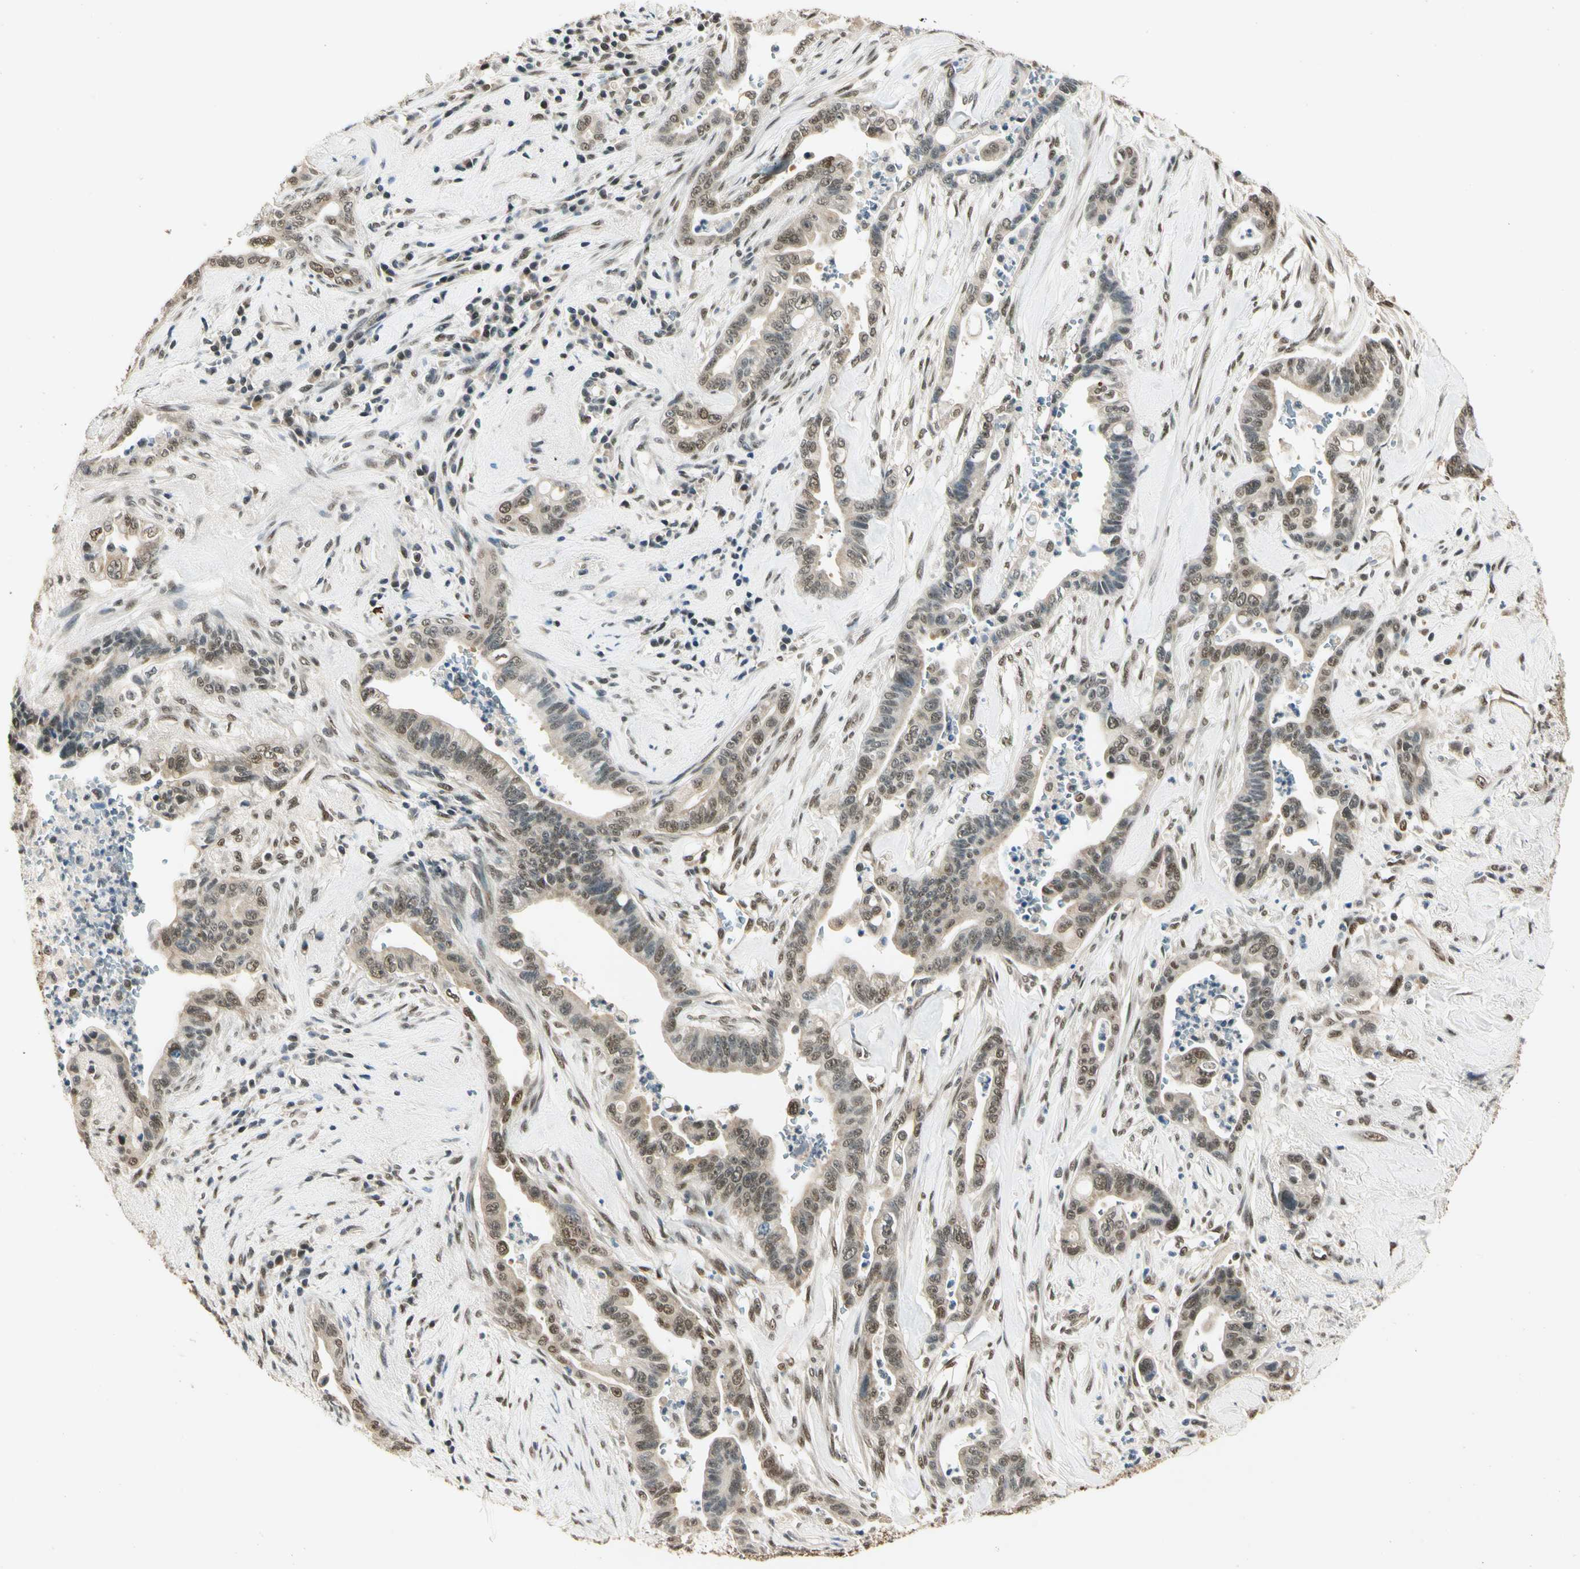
{"staining": {"intensity": "moderate", "quantity": ">75%", "location": "cytoplasmic/membranous,nuclear"}, "tissue": "pancreatic cancer", "cell_type": "Tumor cells", "image_type": "cancer", "snomed": [{"axis": "morphology", "description": "Adenocarcinoma, NOS"}, {"axis": "topography", "description": "Pancreas"}], "caption": "A brown stain labels moderate cytoplasmic/membranous and nuclear expression of a protein in human pancreatic cancer tumor cells. The staining was performed using DAB (3,3'-diaminobenzidine), with brown indicating positive protein expression. Nuclei are stained blue with hematoxylin.", "gene": "PDK2", "patient": {"sex": "male", "age": 70}}